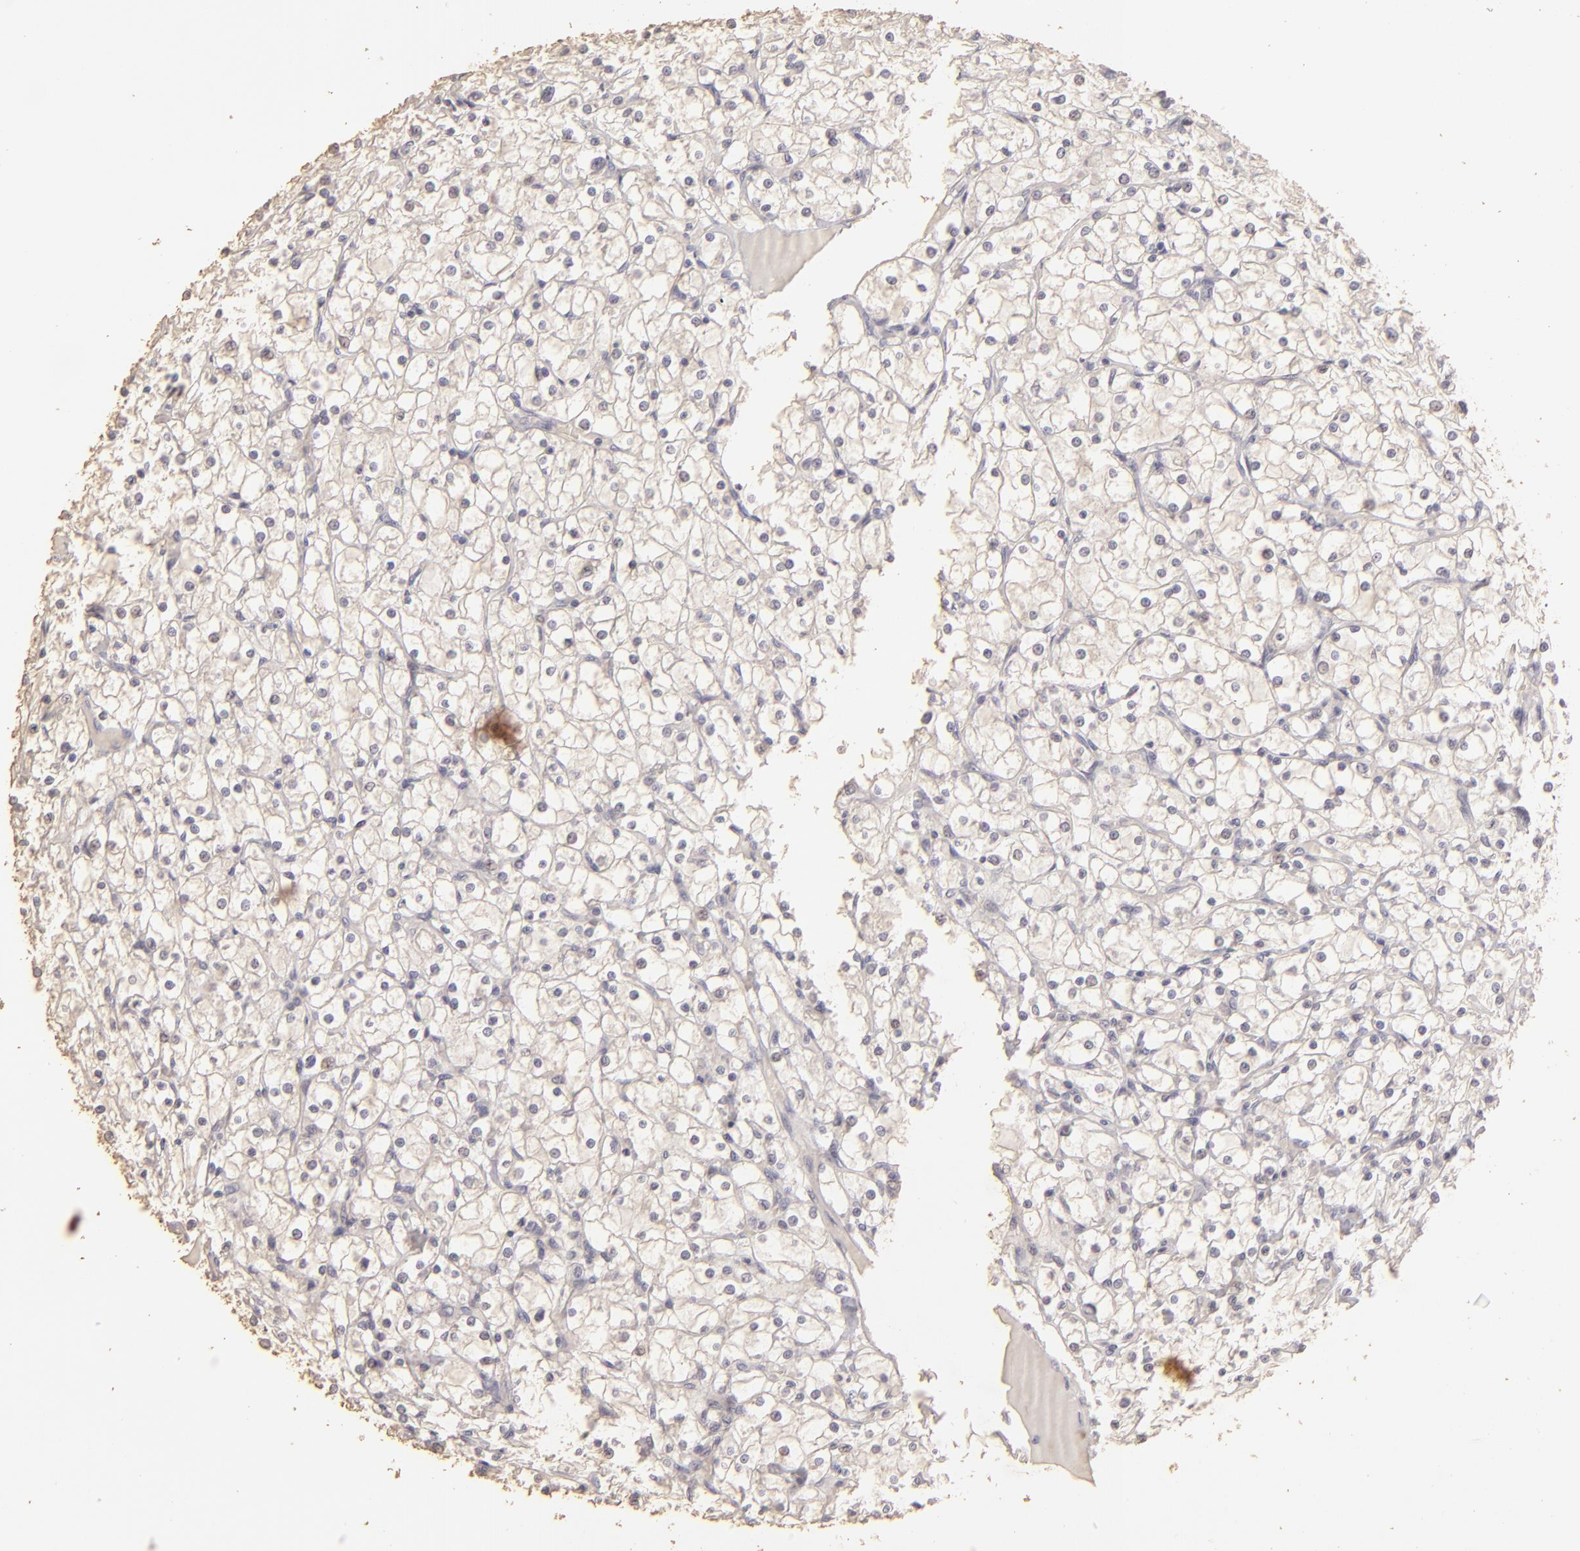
{"staining": {"intensity": "negative", "quantity": "none", "location": "none"}, "tissue": "renal cancer", "cell_type": "Tumor cells", "image_type": "cancer", "snomed": [{"axis": "morphology", "description": "Adenocarcinoma, NOS"}, {"axis": "topography", "description": "Kidney"}], "caption": "A high-resolution histopathology image shows immunohistochemistry staining of renal cancer, which demonstrates no significant staining in tumor cells.", "gene": "BCL2L13", "patient": {"sex": "female", "age": 73}}